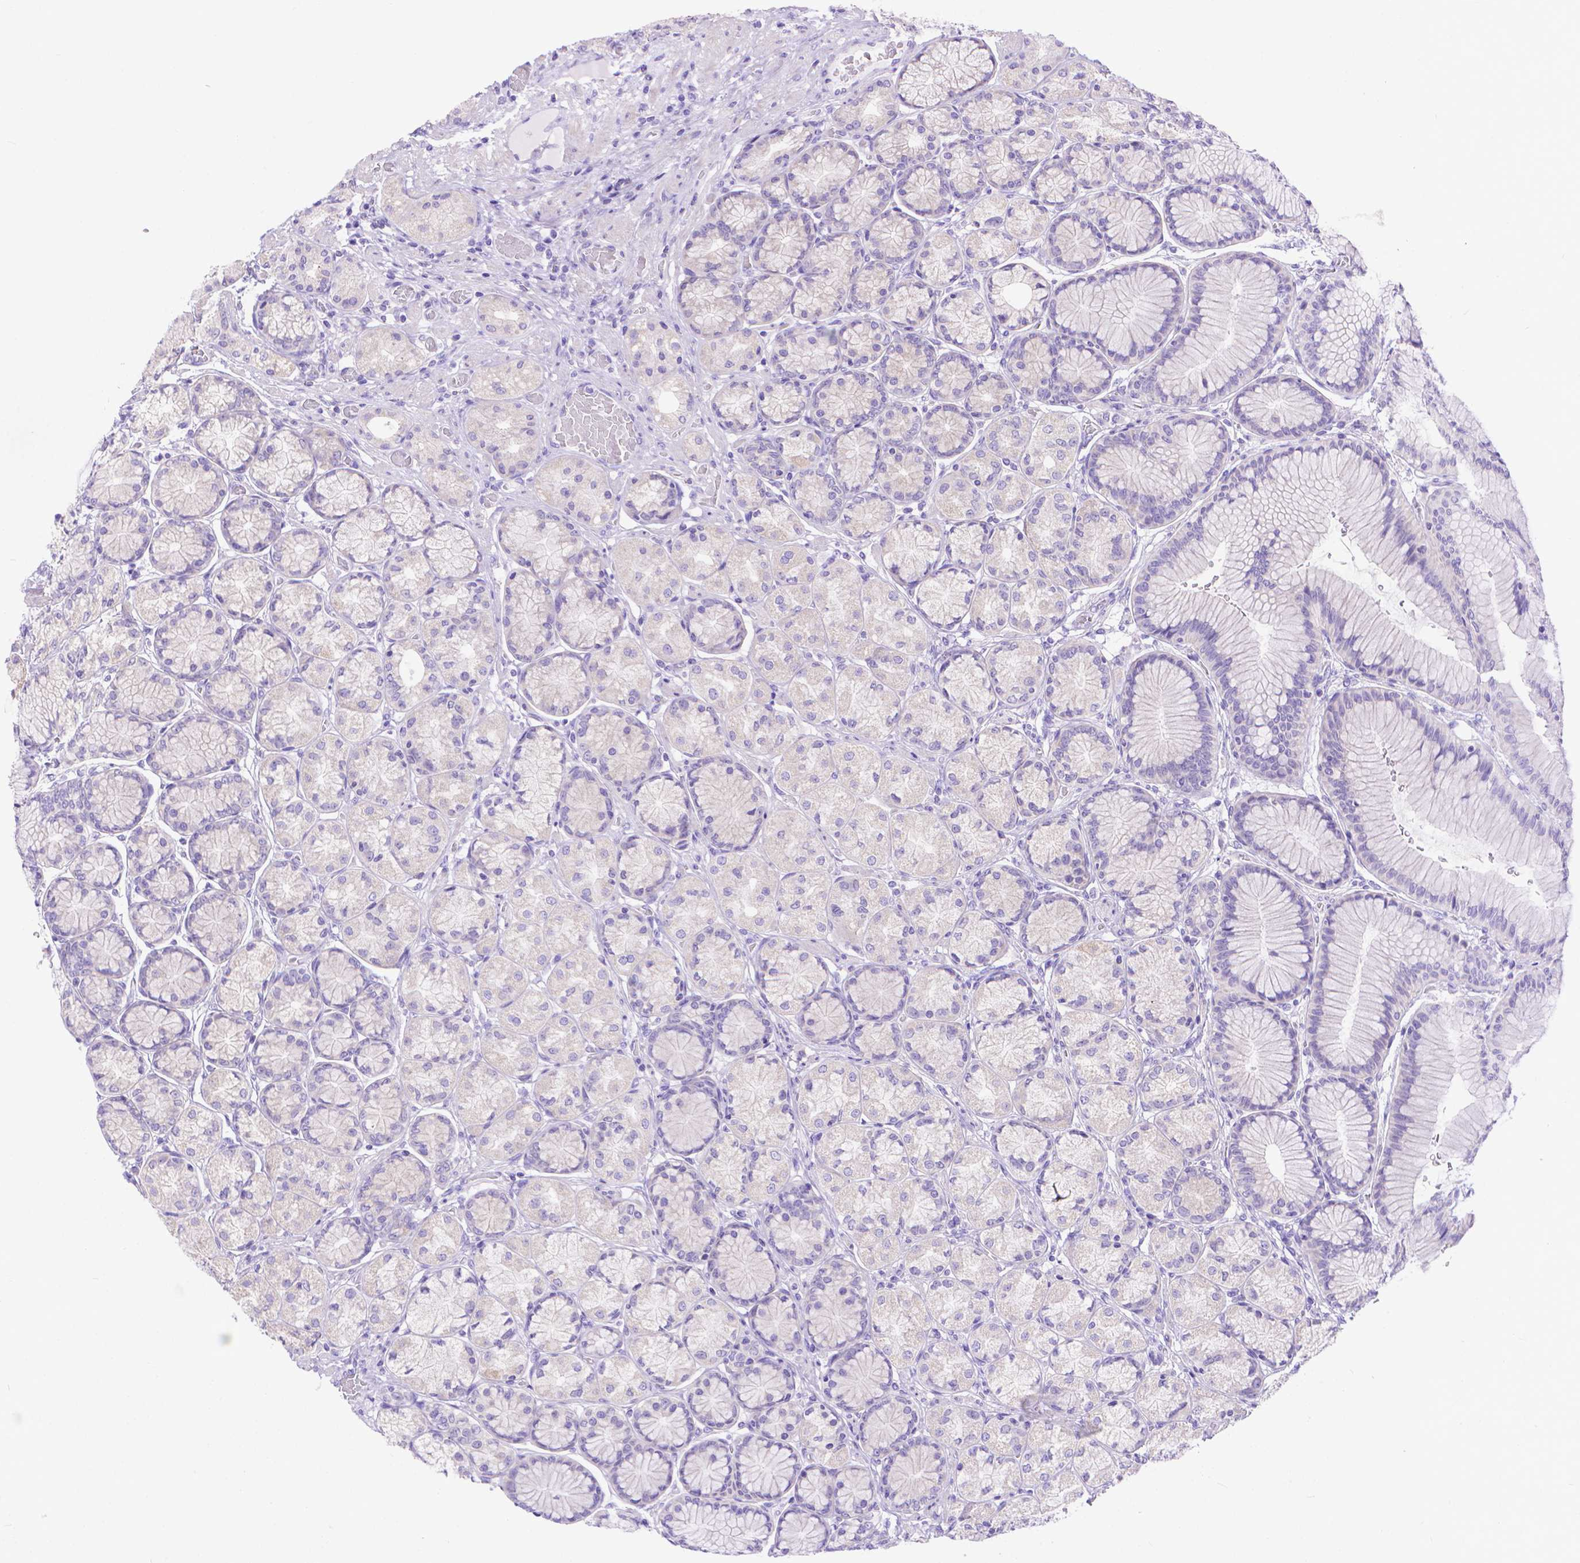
{"staining": {"intensity": "weak", "quantity": "<25%", "location": "cytoplasmic/membranous"}, "tissue": "stomach", "cell_type": "Glandular cells", "image_type": "normal", "snomed": [{"axis": "morphology", "description": "Normal tissue, NOS"}, {"axis": "morphology", "description": "Adenocarcinoma, NOS"}, {"axis": "morphology", "description": "Adenocarcinoma, High grade"}, {"axis": "topography", "description": "Stomach, upper"}, {"axis": "topography", "description": "Stomach"}], "caption": "Glandular cells are negative for brown protein staining in benign stomach. The staining is performed using DAB brown chromogen with nuclei counter-stained in using hematoxylin.", "gene": "DHRS2", "patient": {"sex": "female", "age": 65}}